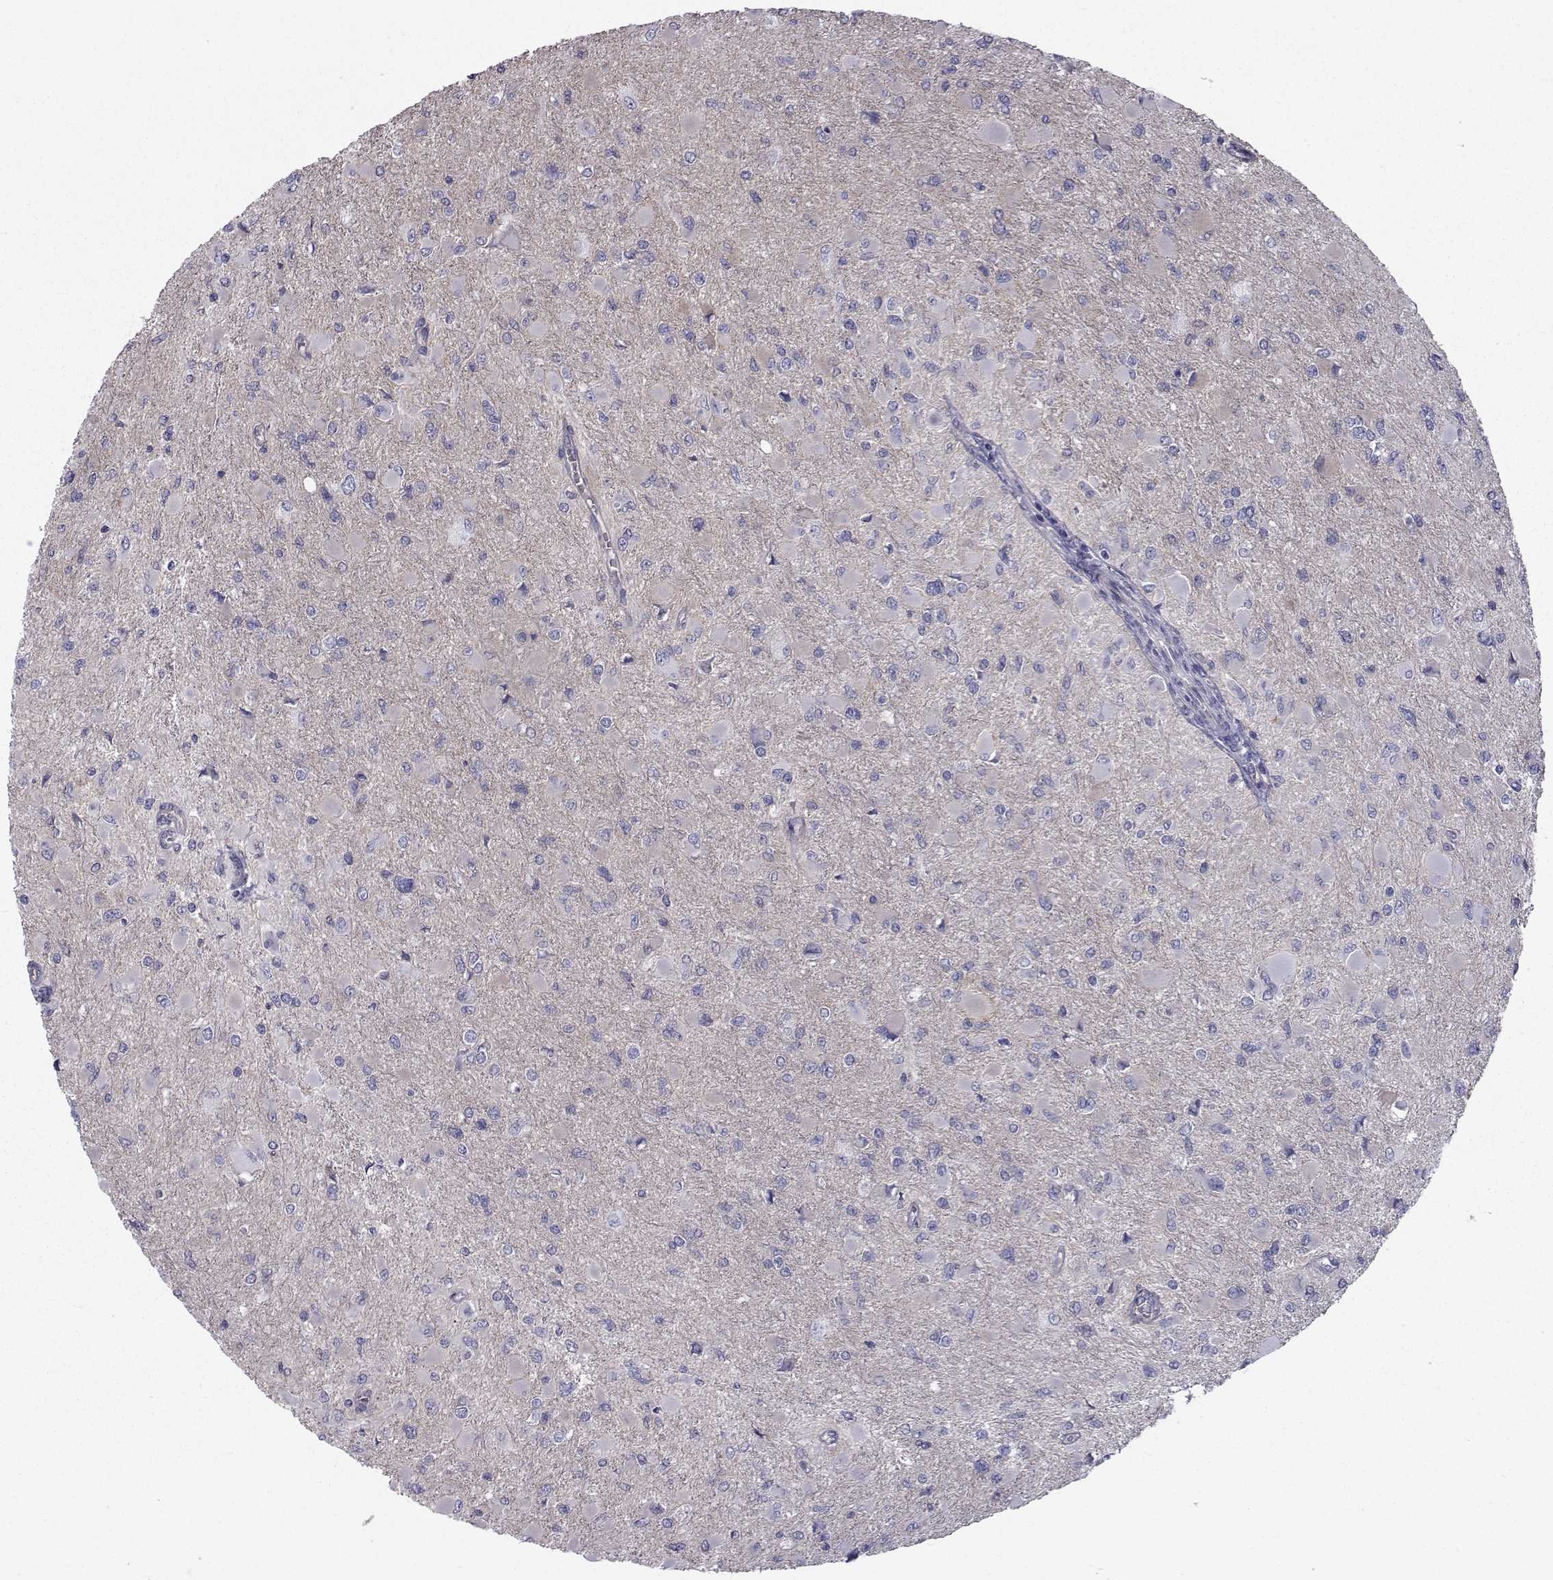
{"staining": {"intensity": "negative", "quantity": "none", "location": "none"}, "tissue": "glioma", "cell_type": "Tumor cells", "image_type": "cancer", "snomed": [{"axis": "morphology", "description": "Glioma, malignant, High grade"}, {"axis": "topography", "description": "Cerebral cortex"}], "caption": "Malignant glioma (high-grade) was stained to show a protein in brown. There is no significant staining in tumor cells. The staining was performed using DAB to visualize the protein expression in brown, while the nuclei were stained in blue with hematoxylin (Magnification: 20x).", "gene": "QPCT", "patient": {"sex": "female", "age": 36}}